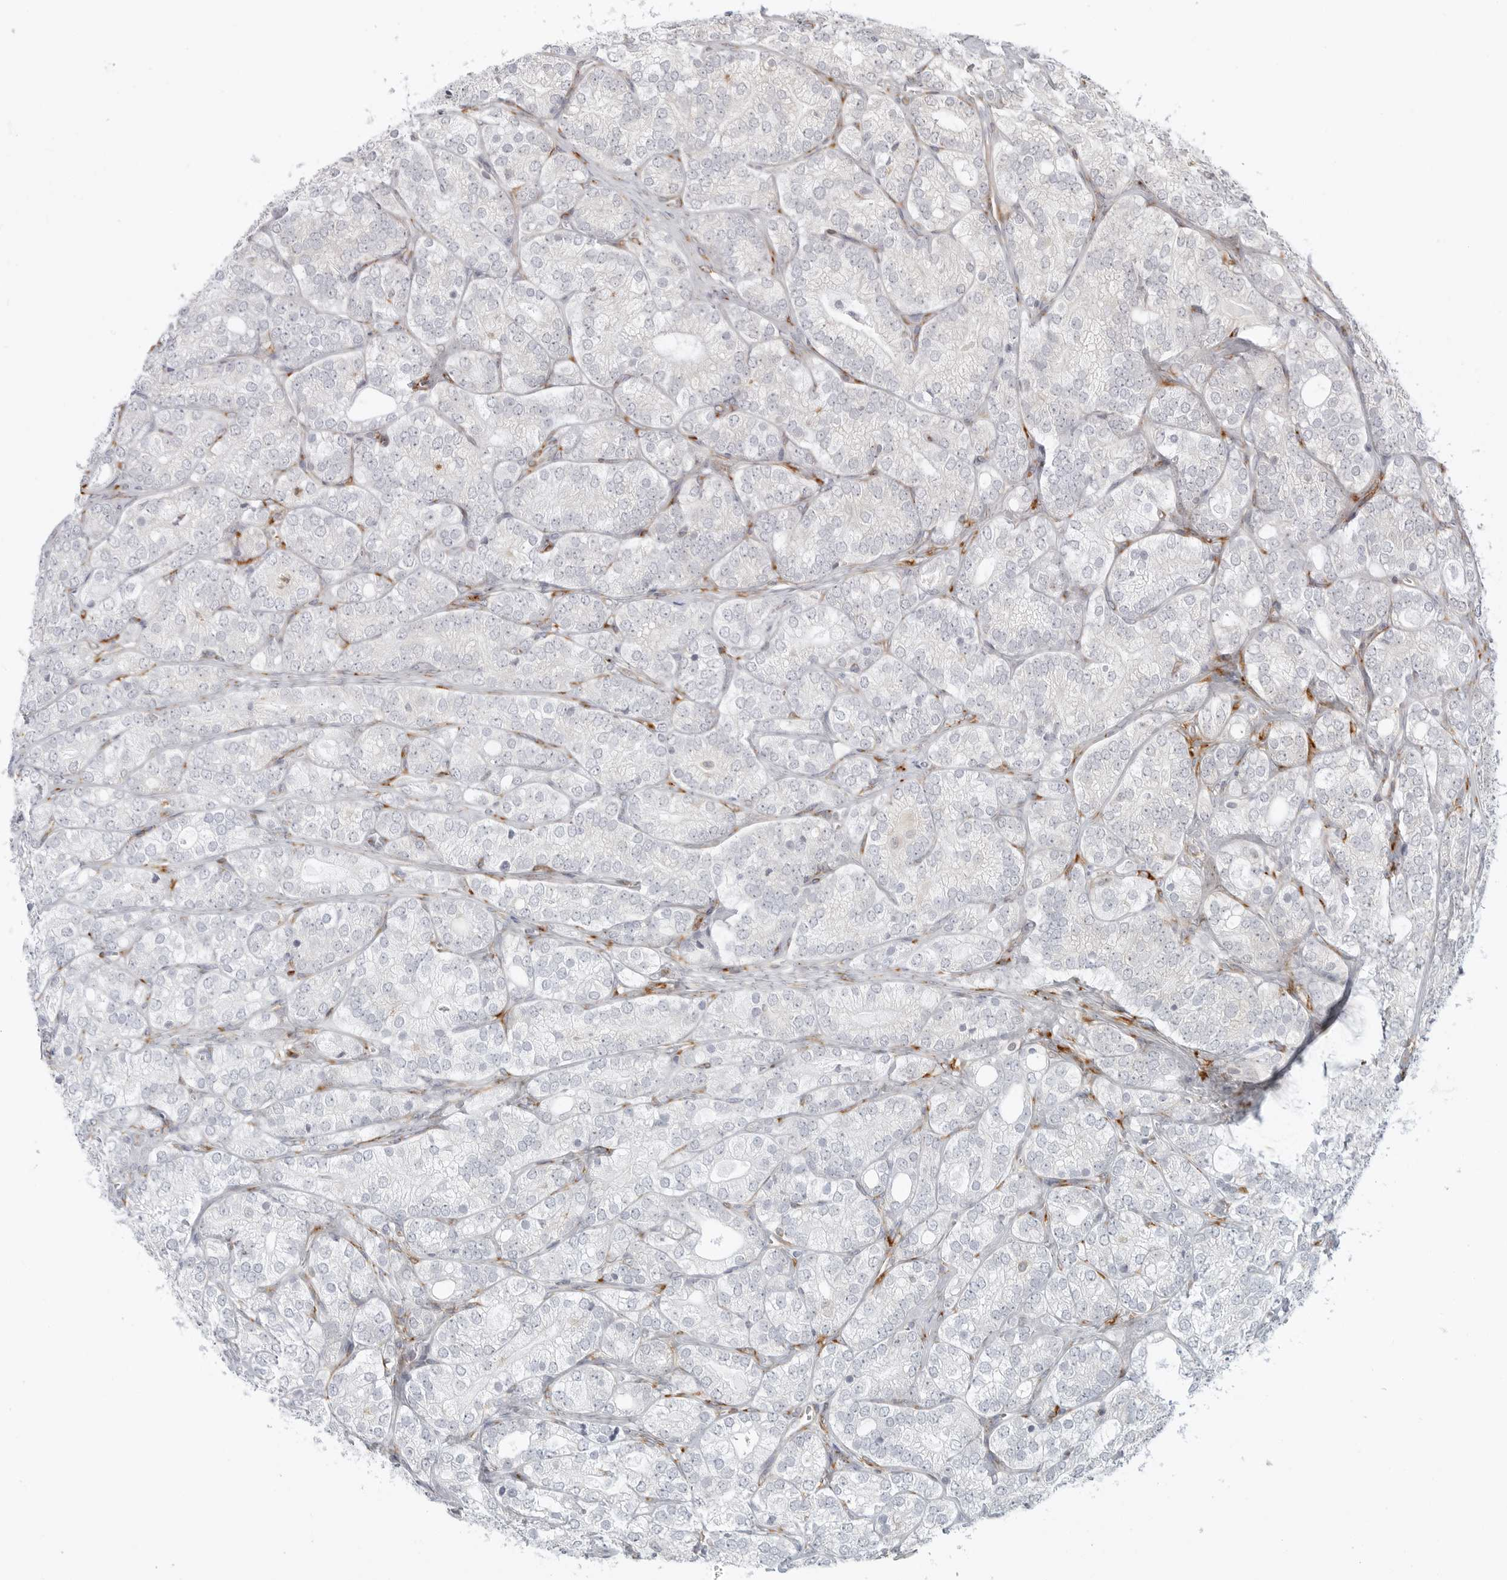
{"staining": {"intensity": "negative", "quantity": "none", "location": "none"}, "tissue": "prostate cancer", "cell_type": "Tumor cells", "image_type": "cancer", "snomed": [{"axis": "morphology", "description": "Adenocarcinoma, High grade"}, {"axis": "topography", "description": "Prostate"}], "caption": "Immunohistochemical staining of prostate high-grade adenocarcinoma demonstrates no significant staining in tumor cells.", "gene": "C1QTNF1", "patient": {"sex": "male", "age": 57}}